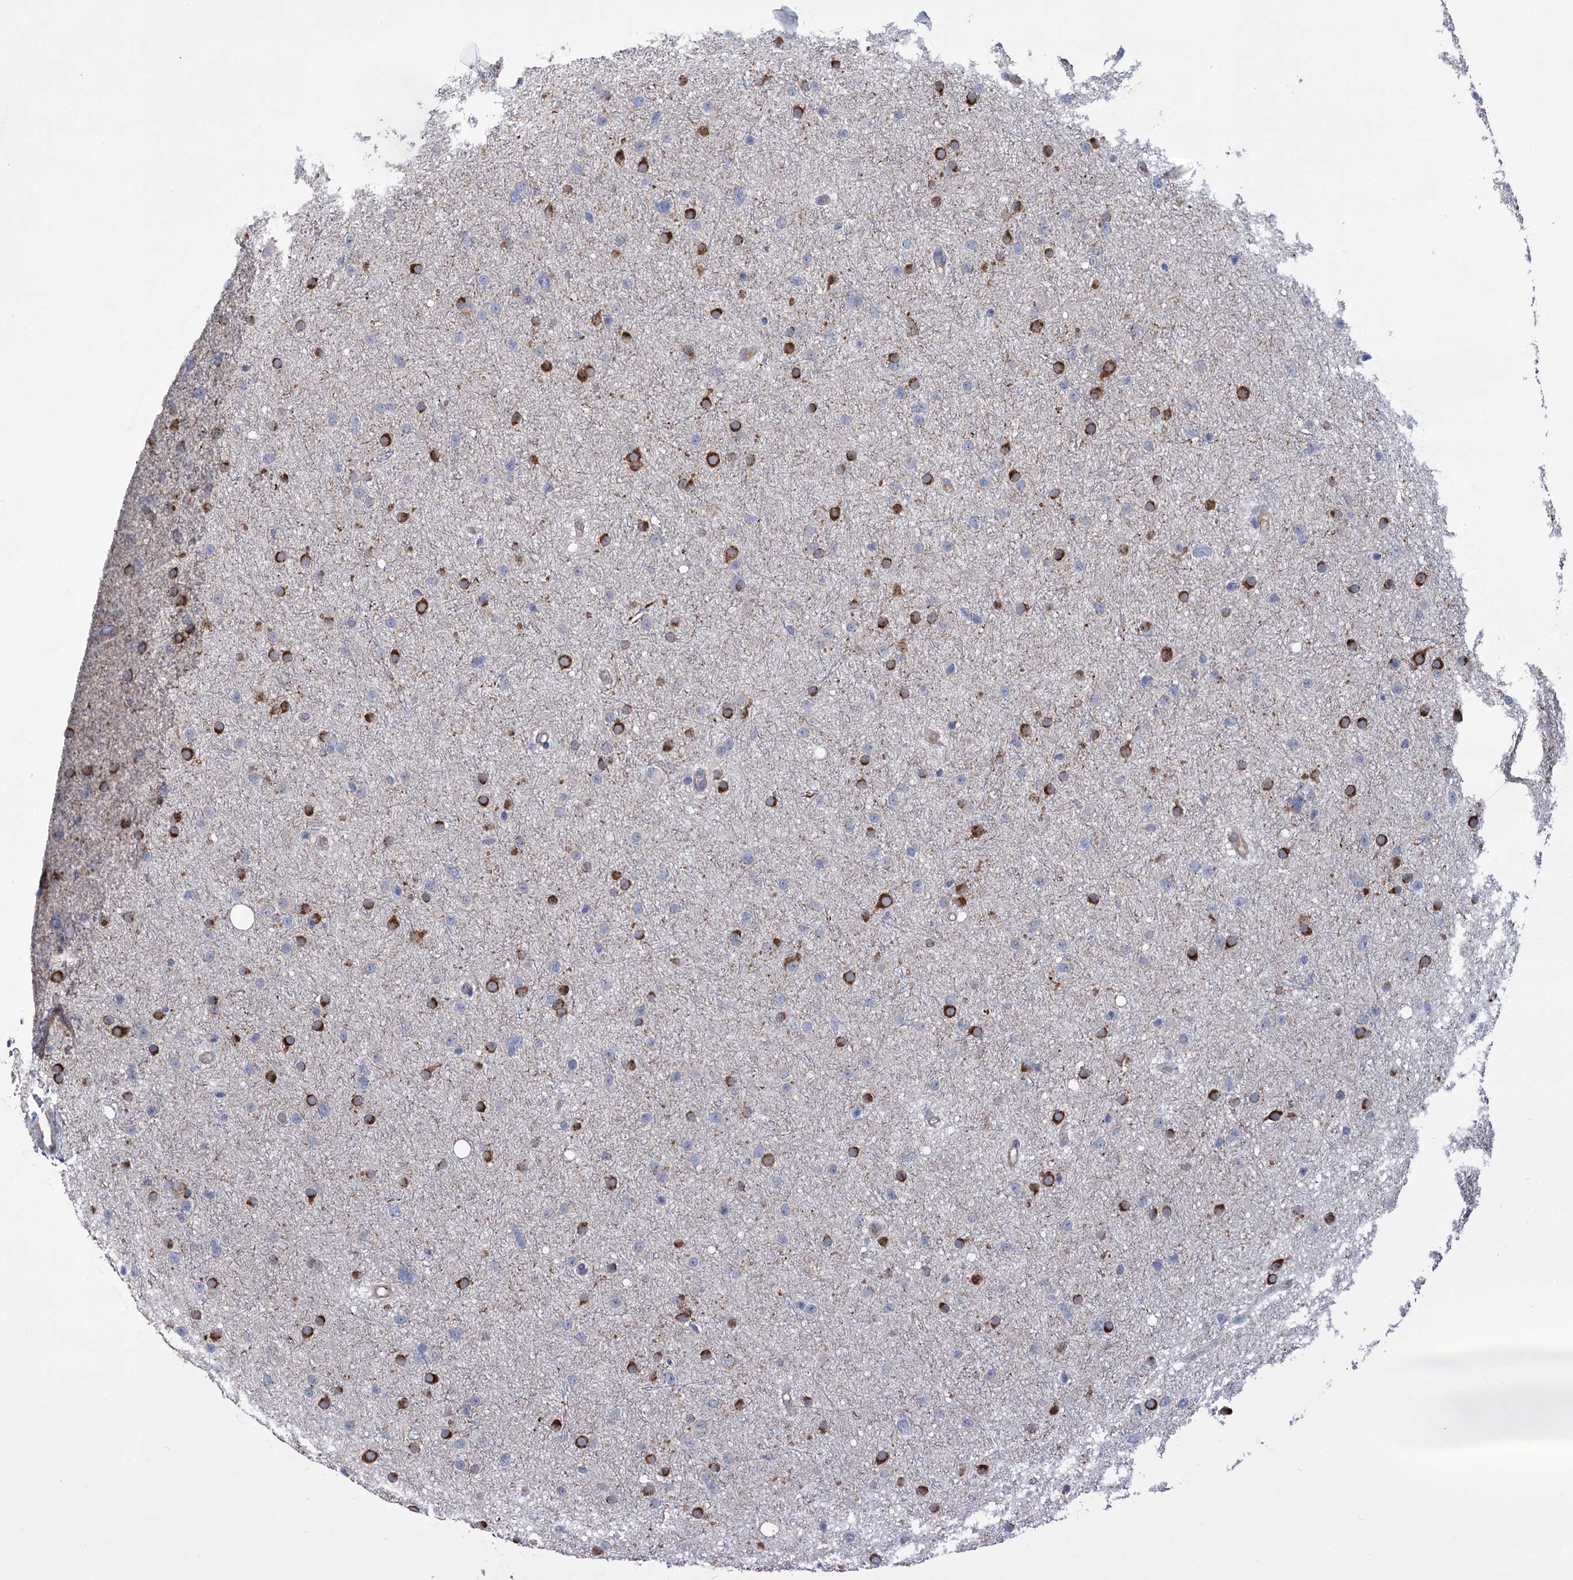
{"staining": {"intensity": "strong", "quantity": "25%-75%", "location": "cytoplasmic/membranous"}, "tissue": "glioma", "cell_type": "Tumor cells", "image_type": "cancer", "snomed": [{"axis": "morphology", "description": "Glioma, malignant, Low grade"}, {"axis": "topography", "description": "Cerebral cortex"}], "caption": "Human low-grade glioma (malignant) stained with a protein marker reveals strong staining in tumor cells.", "gene": "BBS4", "patient": {"sex": "female", "age": 39}}